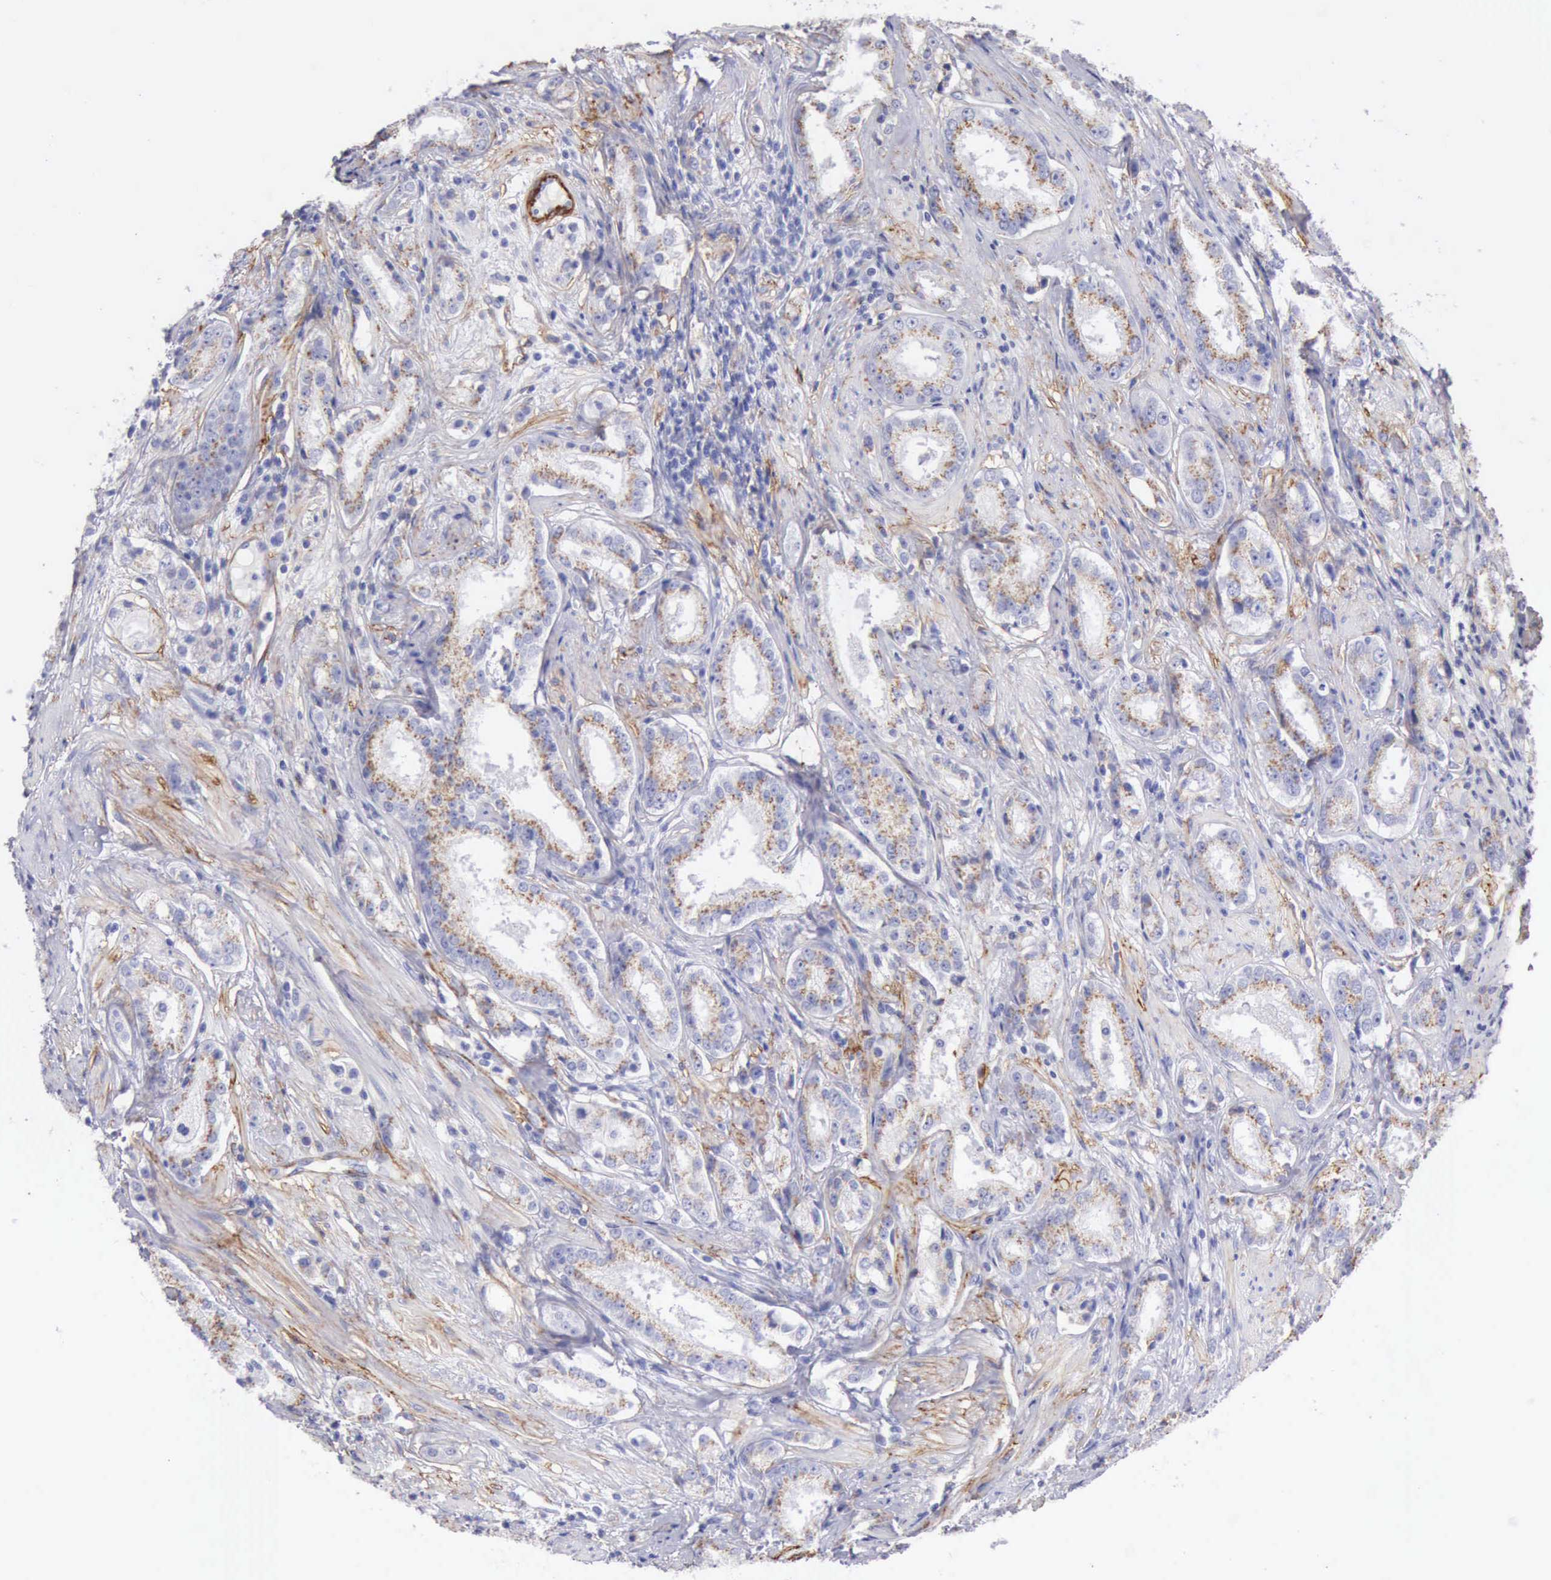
{"staining": {"intensity": "moderate", "quantity": ">75%", "location": "cytoplasmic/membranous"}, "tissue": "prostate cancer", "cell_type": "Tumor cells", "image_type": "cancer", "snomed": [{"axis": "morphology", "description": "Adenocarcinoma, Medium grade"}, {"axis": "topography", "description": "Prostate"}], "caption": "Human prostate cancer stained with a brown dye displays moderate cytoplasmic/membranous positive positivity in approximately >75% of tumor cells.", "gene": "AOC3", "patient": {"sex": "male", "age": 53}}